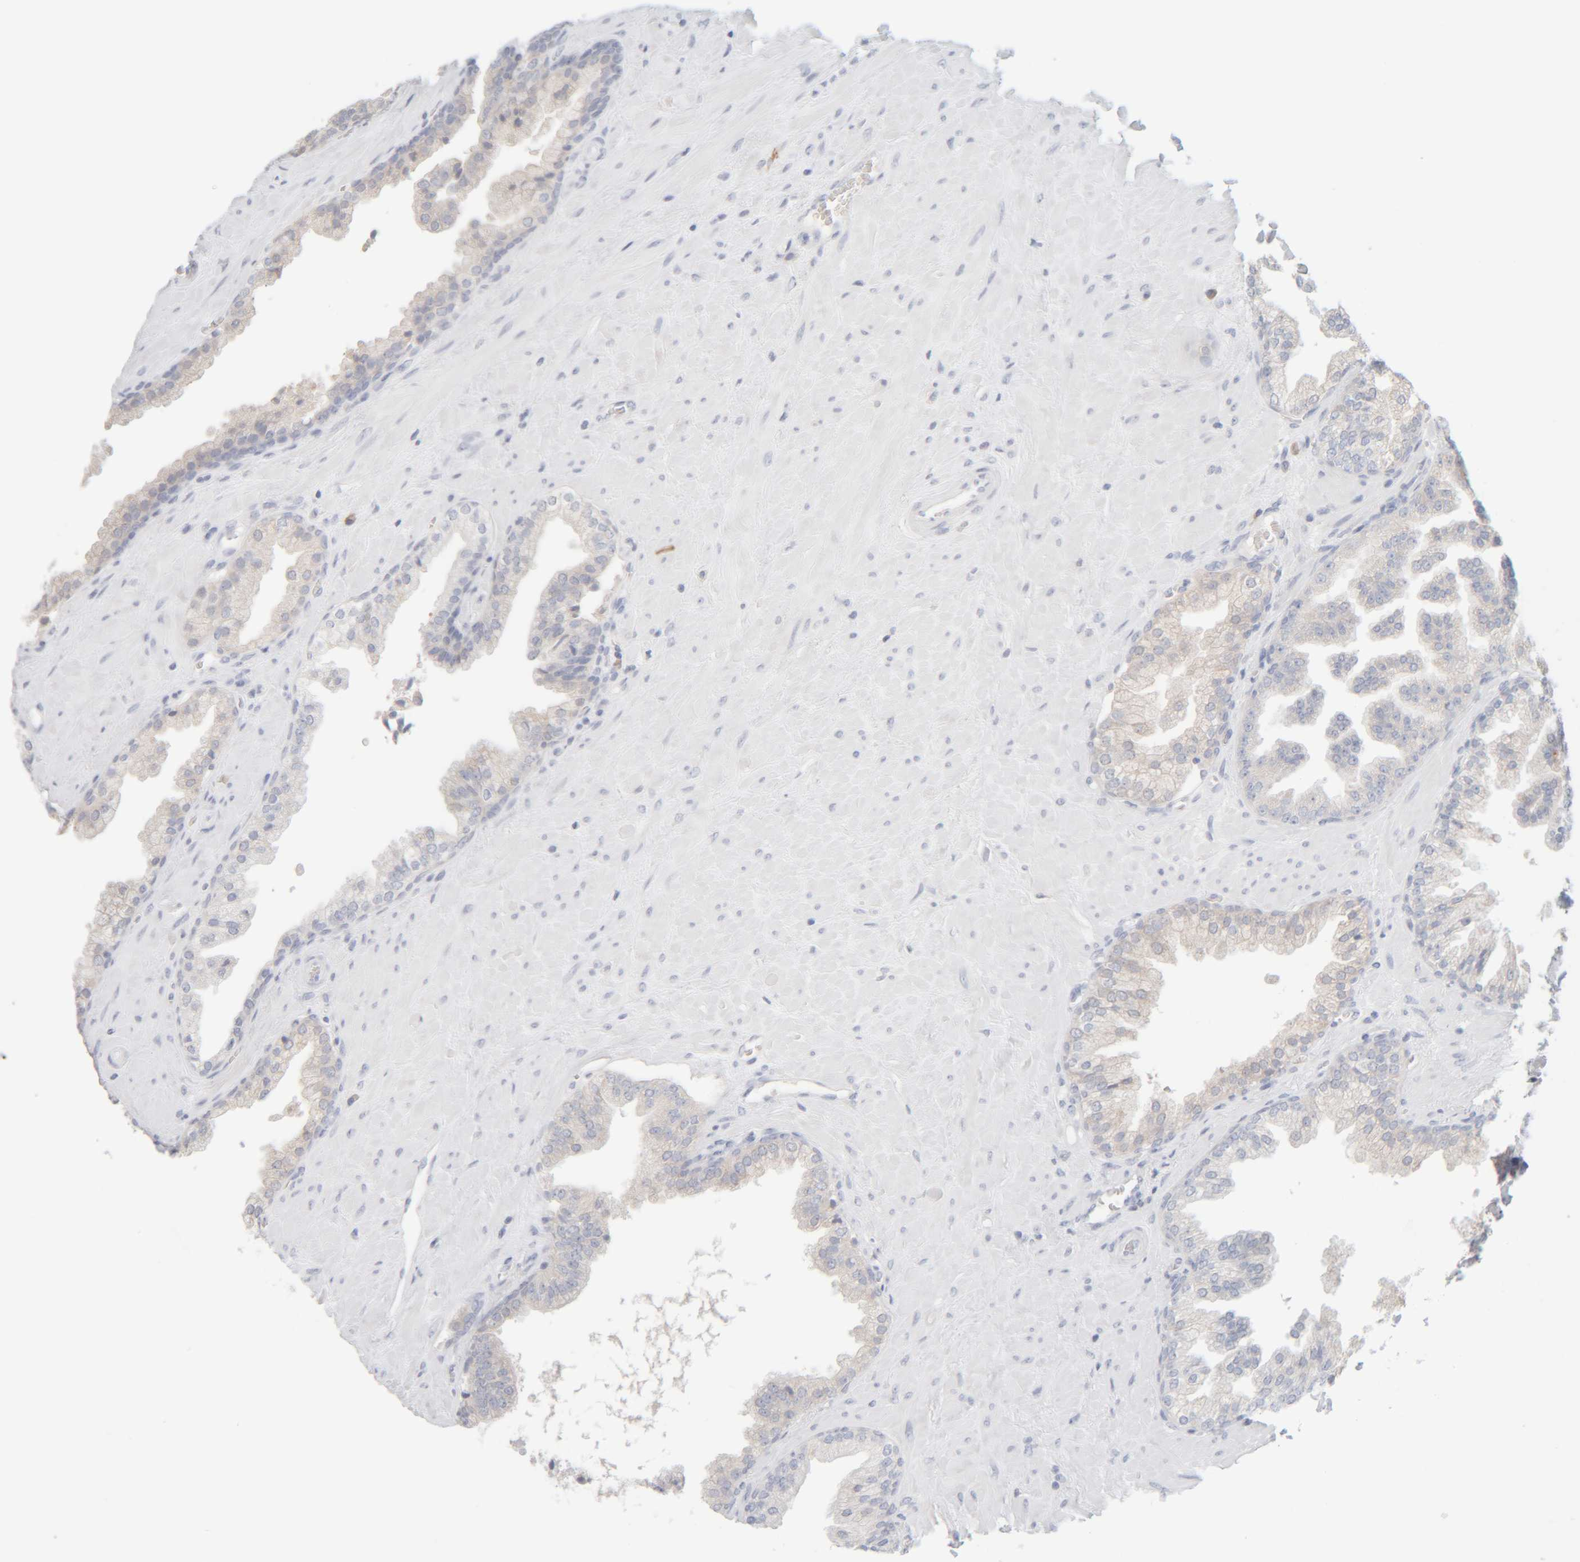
{"staining": {"intensity": "negative", "quantity": "none", "location": "none"}, "tissue": "prostate cancer", "cell_type": "Tumor cells", "image_type": "cancer", "snomed": [{"axis": "morphology", "description": "Adenocarcinoma, Low grade"}, {"axis": "topography", "description": "Prostate"}], "caption": "This is an IHC micrograph of human low-grade adenocarcinoma (prostate). There is no positivity in tumor cells.", "gene": "RIDA", "patient": {"sex": "male", "age": 71}}